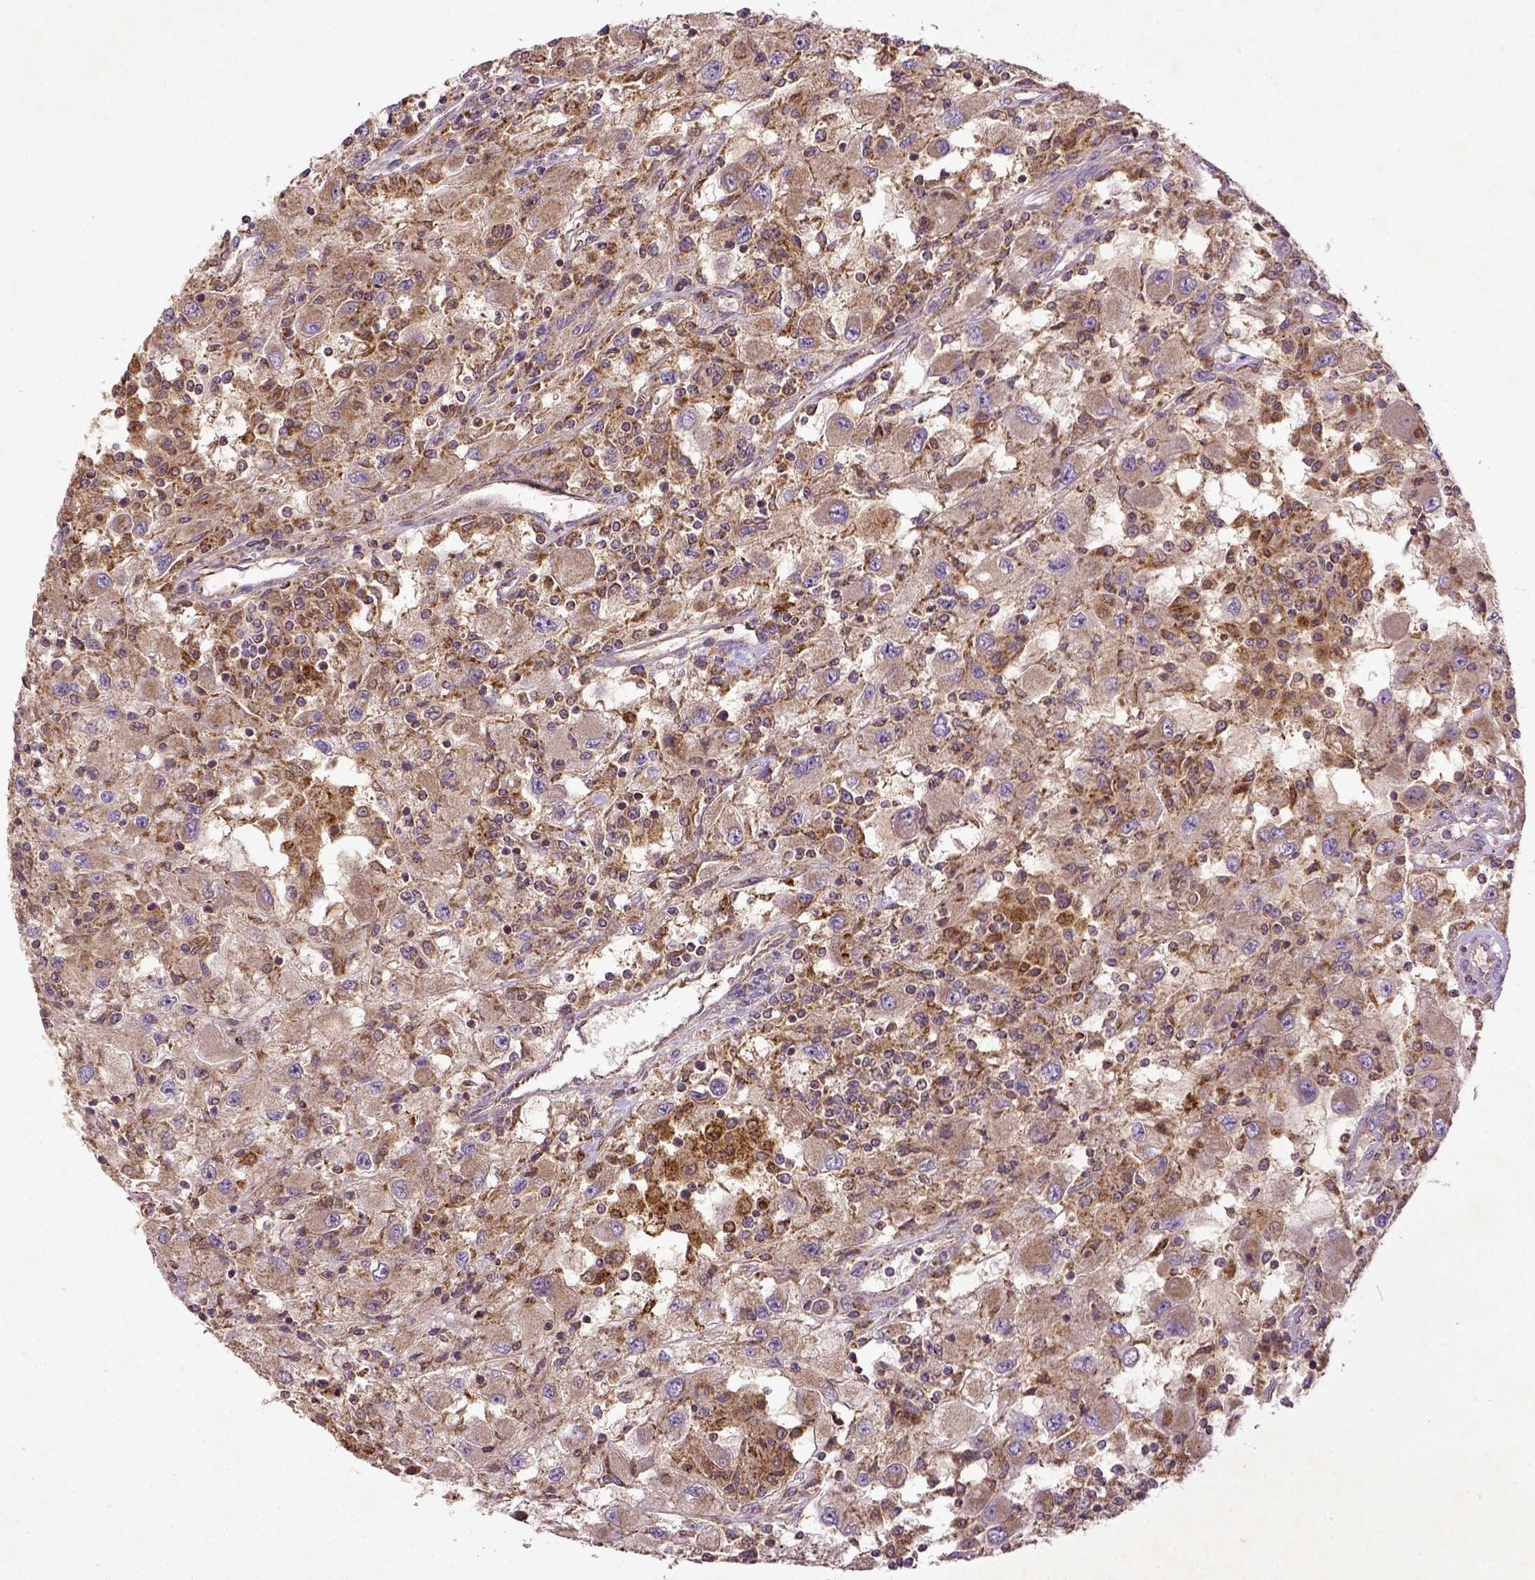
{"staining": {"intensity": "weak", "quantity": ">75%", "location": "cytoplasmic/membranous"}, "tissue": "renal cancer", "cell_type": "Tumor cells", "image_type": "cancer", "snomed": [{"axis": "morphology", "description": "Adenocarcinoma, NOS"}, {"axis": "topography", "description": "Kidney"}], "caption": "Immunohistochemical staining of human adenocarcinoma (renal) shows weak cytoplasmic/membranous protein positivity in about >75% of tumor cells.", "gene": "MT-CO1", "patient": {"sex": "female", "age": 67}}